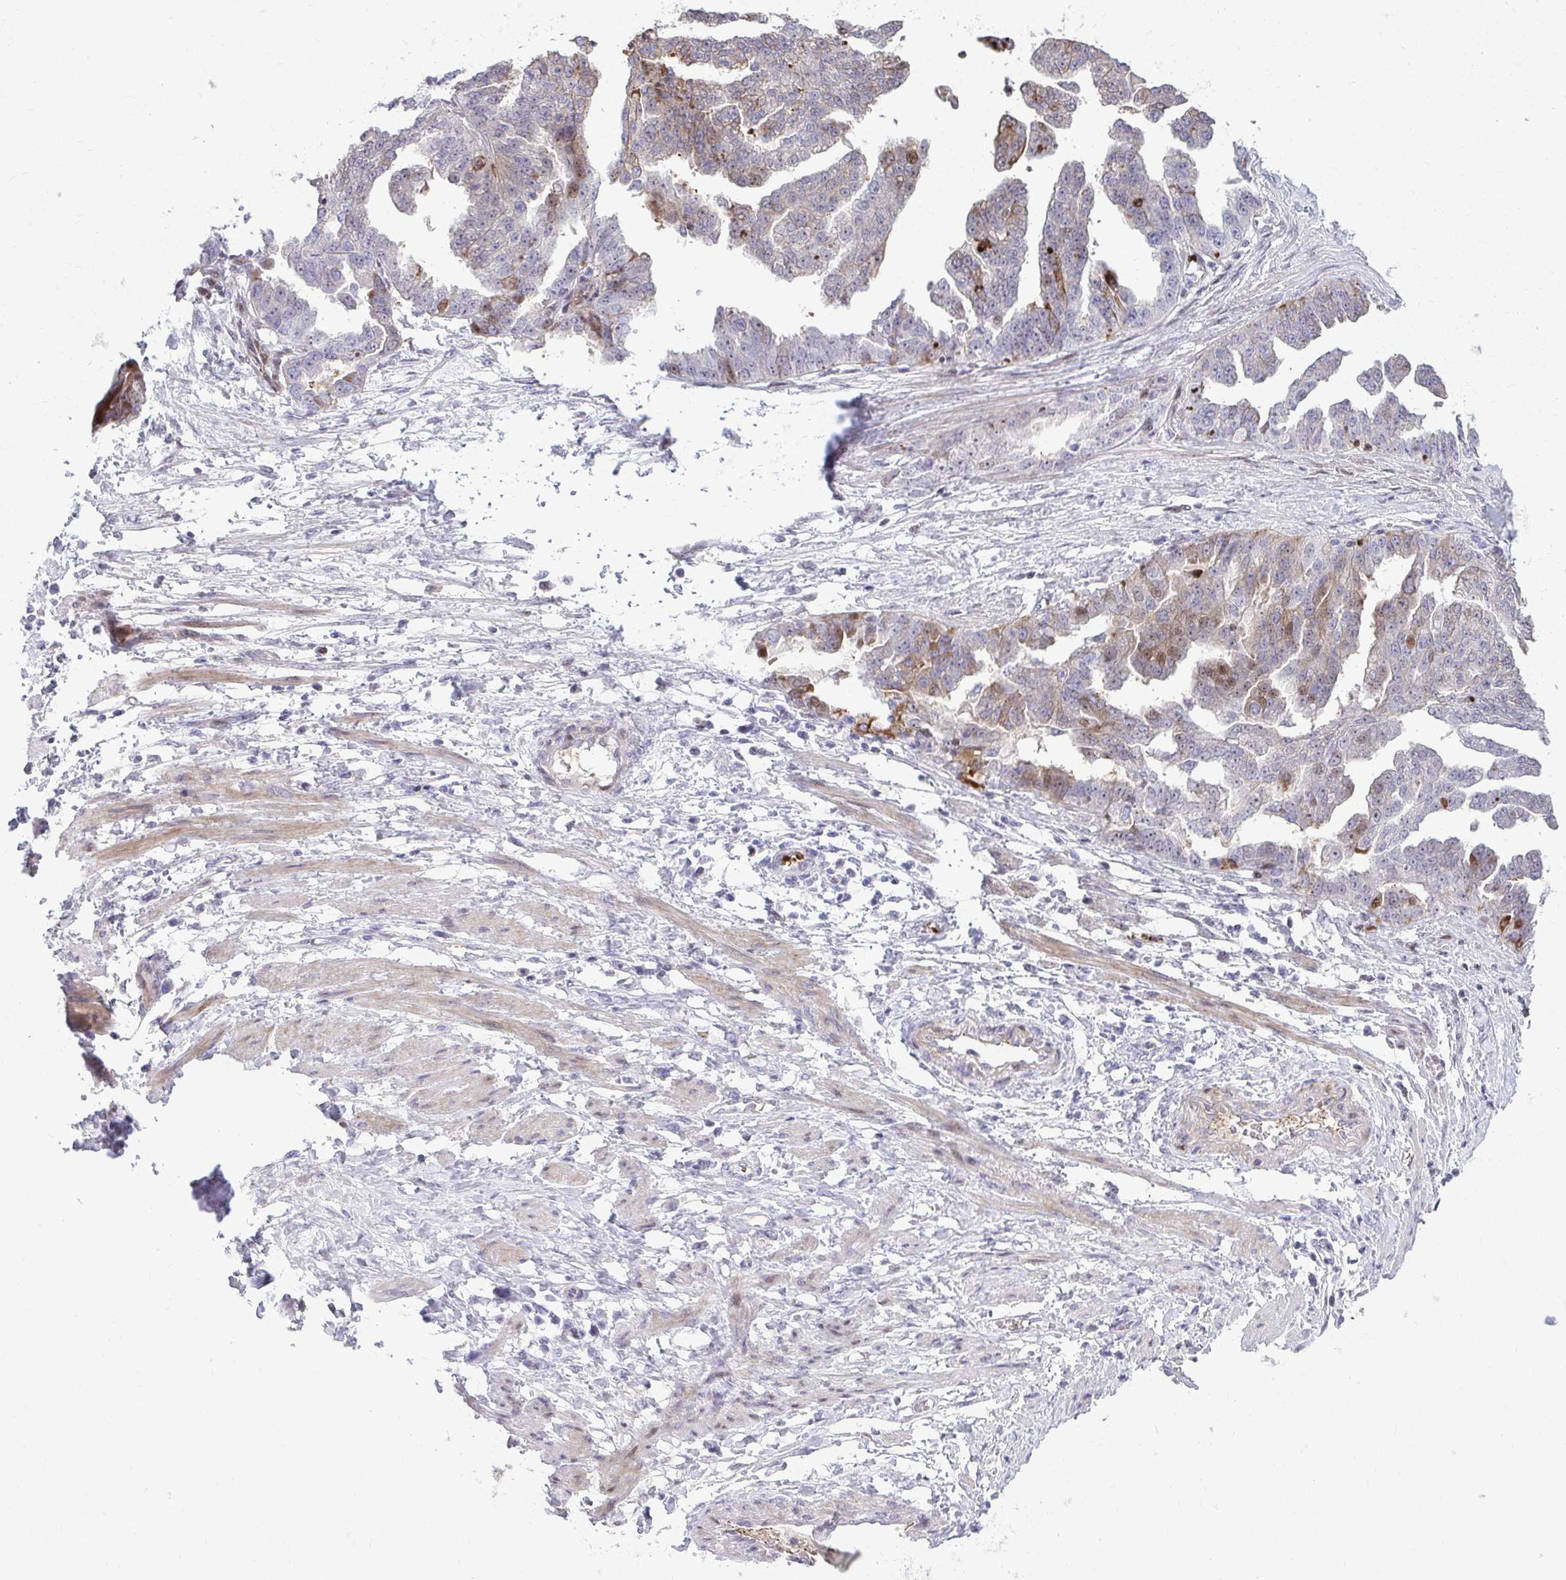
{"staining": {"intensity": "weak", "quantity": "<25%", "location": "cytoplasmic/membranous,nuclear"}, "tissue": "ovarian cancer", "cell_type": "Tumor cells", "image_type": "cancer", "snomed": [{"axis": "morphology", "description": "Cystadenocarcinoma, serous, NOS"}, {"axis": "topography", "description": "Ovary"}], "caption": "High magnification brightfield microscopy of serous cystadenocarcinoma (ovarian) stained with DAB (brown) and counterstained with hematoxylin (blue): tumor cells show no significant positivity. (IHC, brightfield microscopy, high magnification).", "gene": "DLX4", "patient": {"sex": "female", "age": 58}}